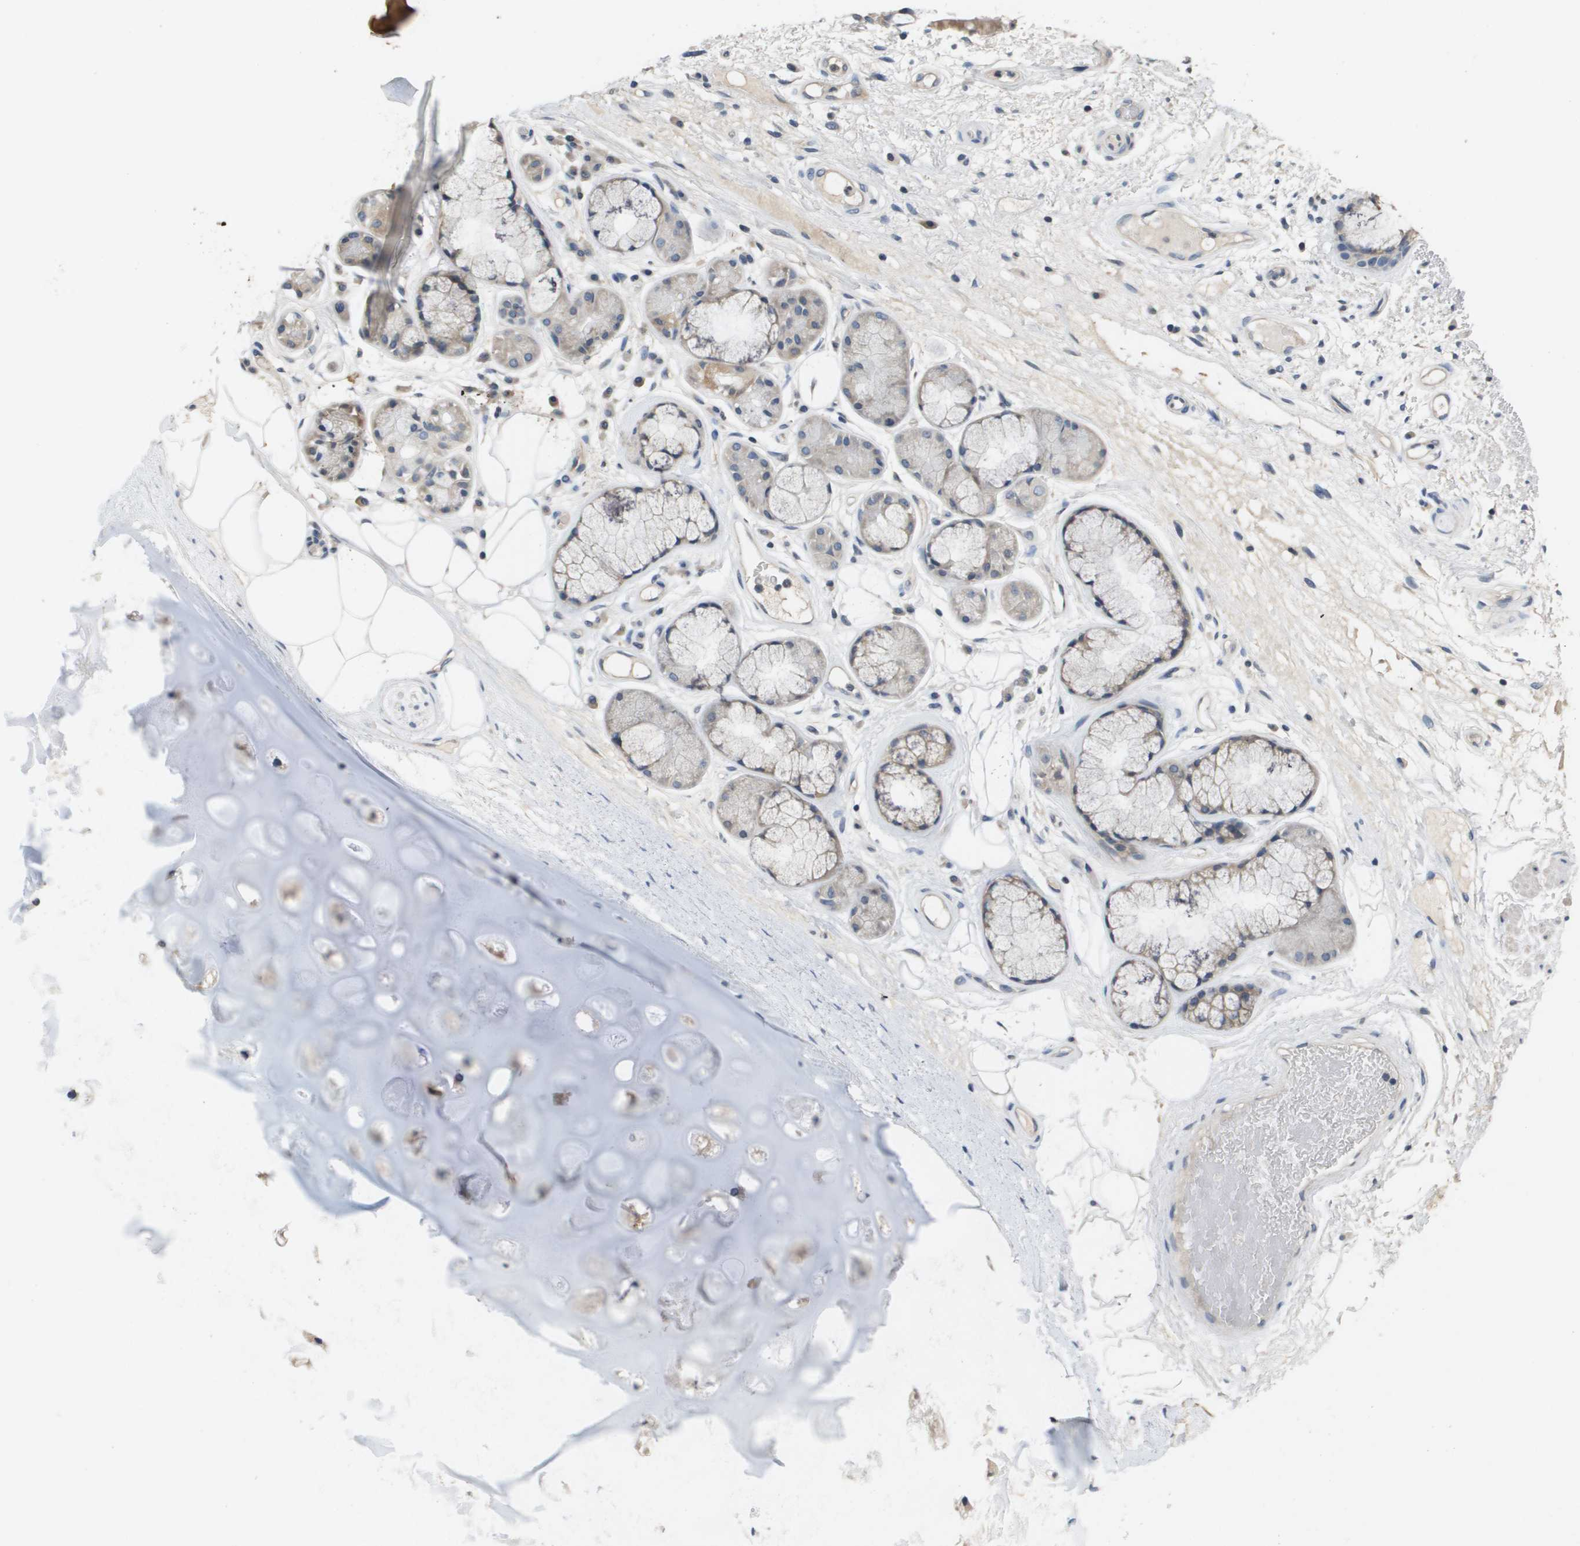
{"staining": {"intensity": "weak", "quantity": ">75%", "location": "cytoplasmic/membranous"}, "tissue": "bronchus", "cell_type": "Respiratory epithelial cells", "image_type": "normal", "snomed": [{"axis": "morphology", "description": "Normal tissue, NOS"}, {"axis": "topography", "description": "Bronchus"}], "caption": "Bronchus stained for a protein (brown) shows weak cytoplasmic/membranous positive staining in about >75% of respiratory epithelial cells.", "gene": "CAPN11", "patient": {"sex": "male", "age": 66}}